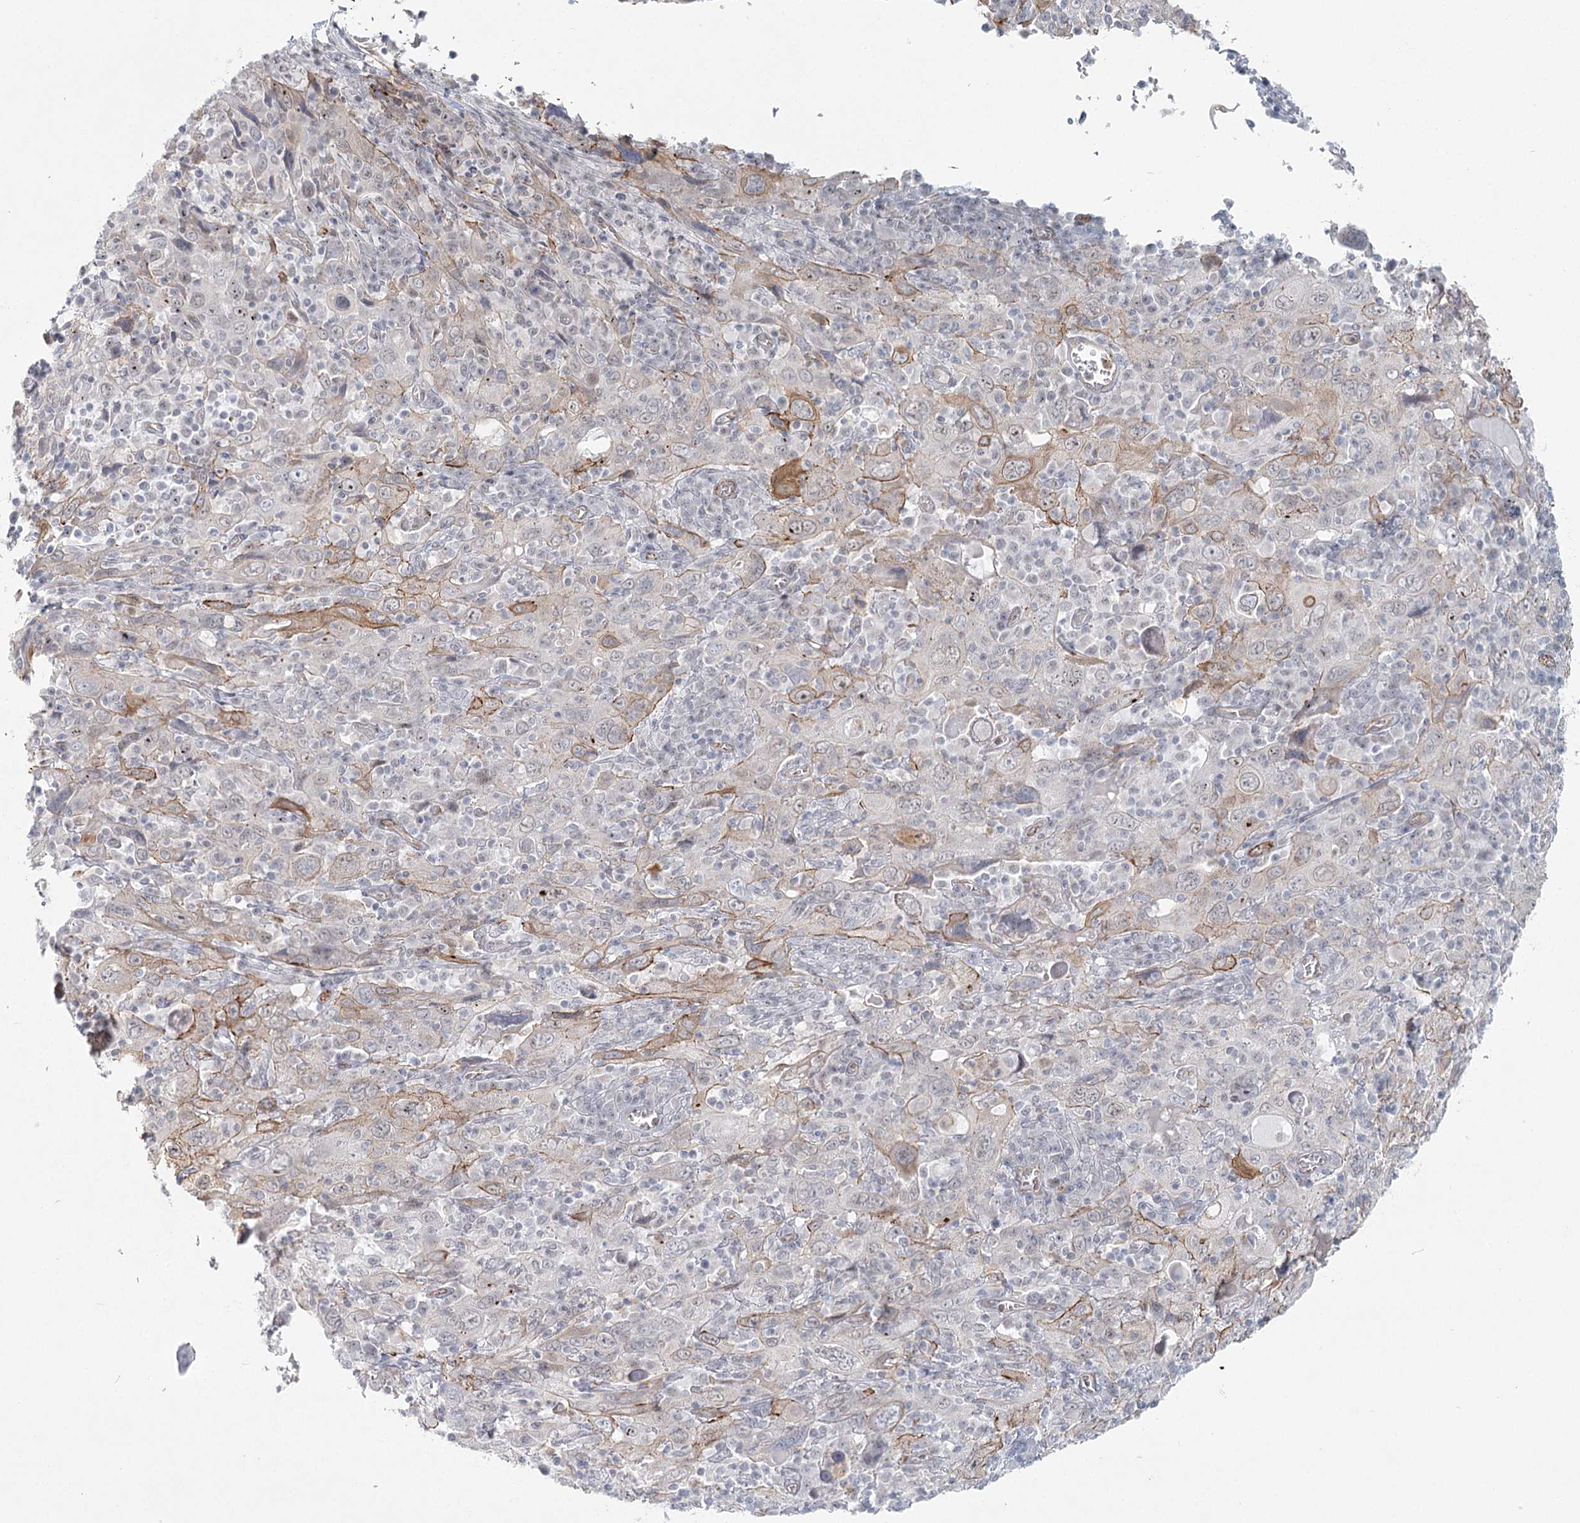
{"staining": {"intensity": "moderate", "quantity": "<25%", "location": "cytoplasmic/membranous,nuclear"}, "tissue": "cervical cancer", "cell_type": "Tumor cells", "image_type": "cancer", "snomed": [{"axis": "morphology", "description": "Squamous cell carcinoma, NOS"}, {"axis": "topography", "description": "Cervix"}], "caption": "The histopathology image demonstrates immunohistochemical staining of cervical squamous cell carcinoma. There is moderate cytoplasmic/membranous and nuclear positivity is appreciated in approximately <25% of tumor cells.", "gene": "ABHD8", "patient": {"sex": "female", "age": 46}}